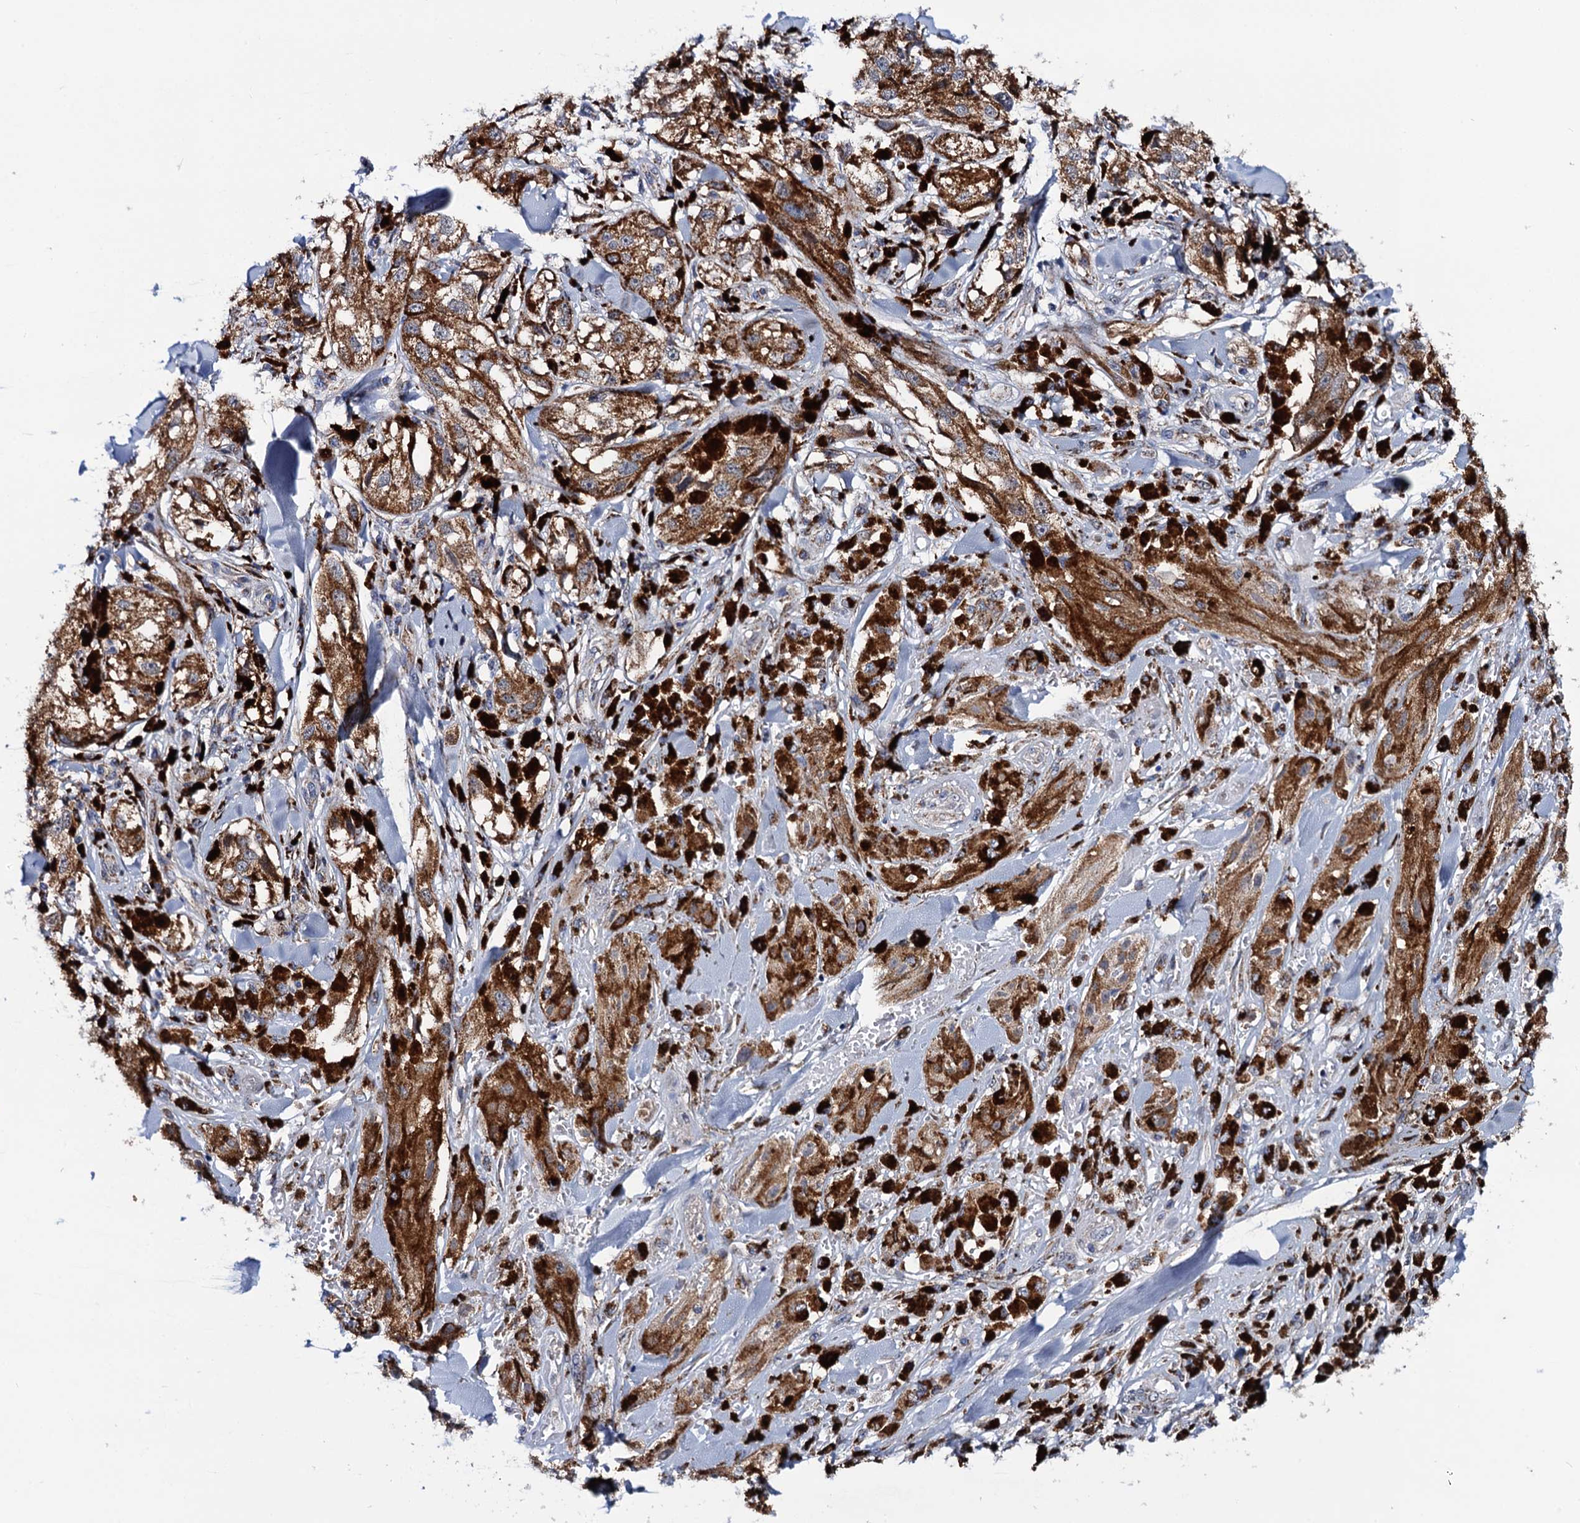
{"staining": {"intensity": "moderate", "quantity": ">75%", "location": "cytoplasmic/membranous"}, "tissue": "melanoma", "cell_type": "Tumor cells", "image_type": "cancer", "snomed": [{"axis": "morphology", "description": "Malignant melanoma, NOS"}, {"axis": "topography", "description": "Skin"}], "caption": "Approximately >75% of tumor cells in human malignant melanoma demonstrate moderate cytoplasmic/membranous protein expression as visualized by brown immunohistochemical staining.", "gene": "PTCD3", "patient": {"sex": "male", "age": 88}}